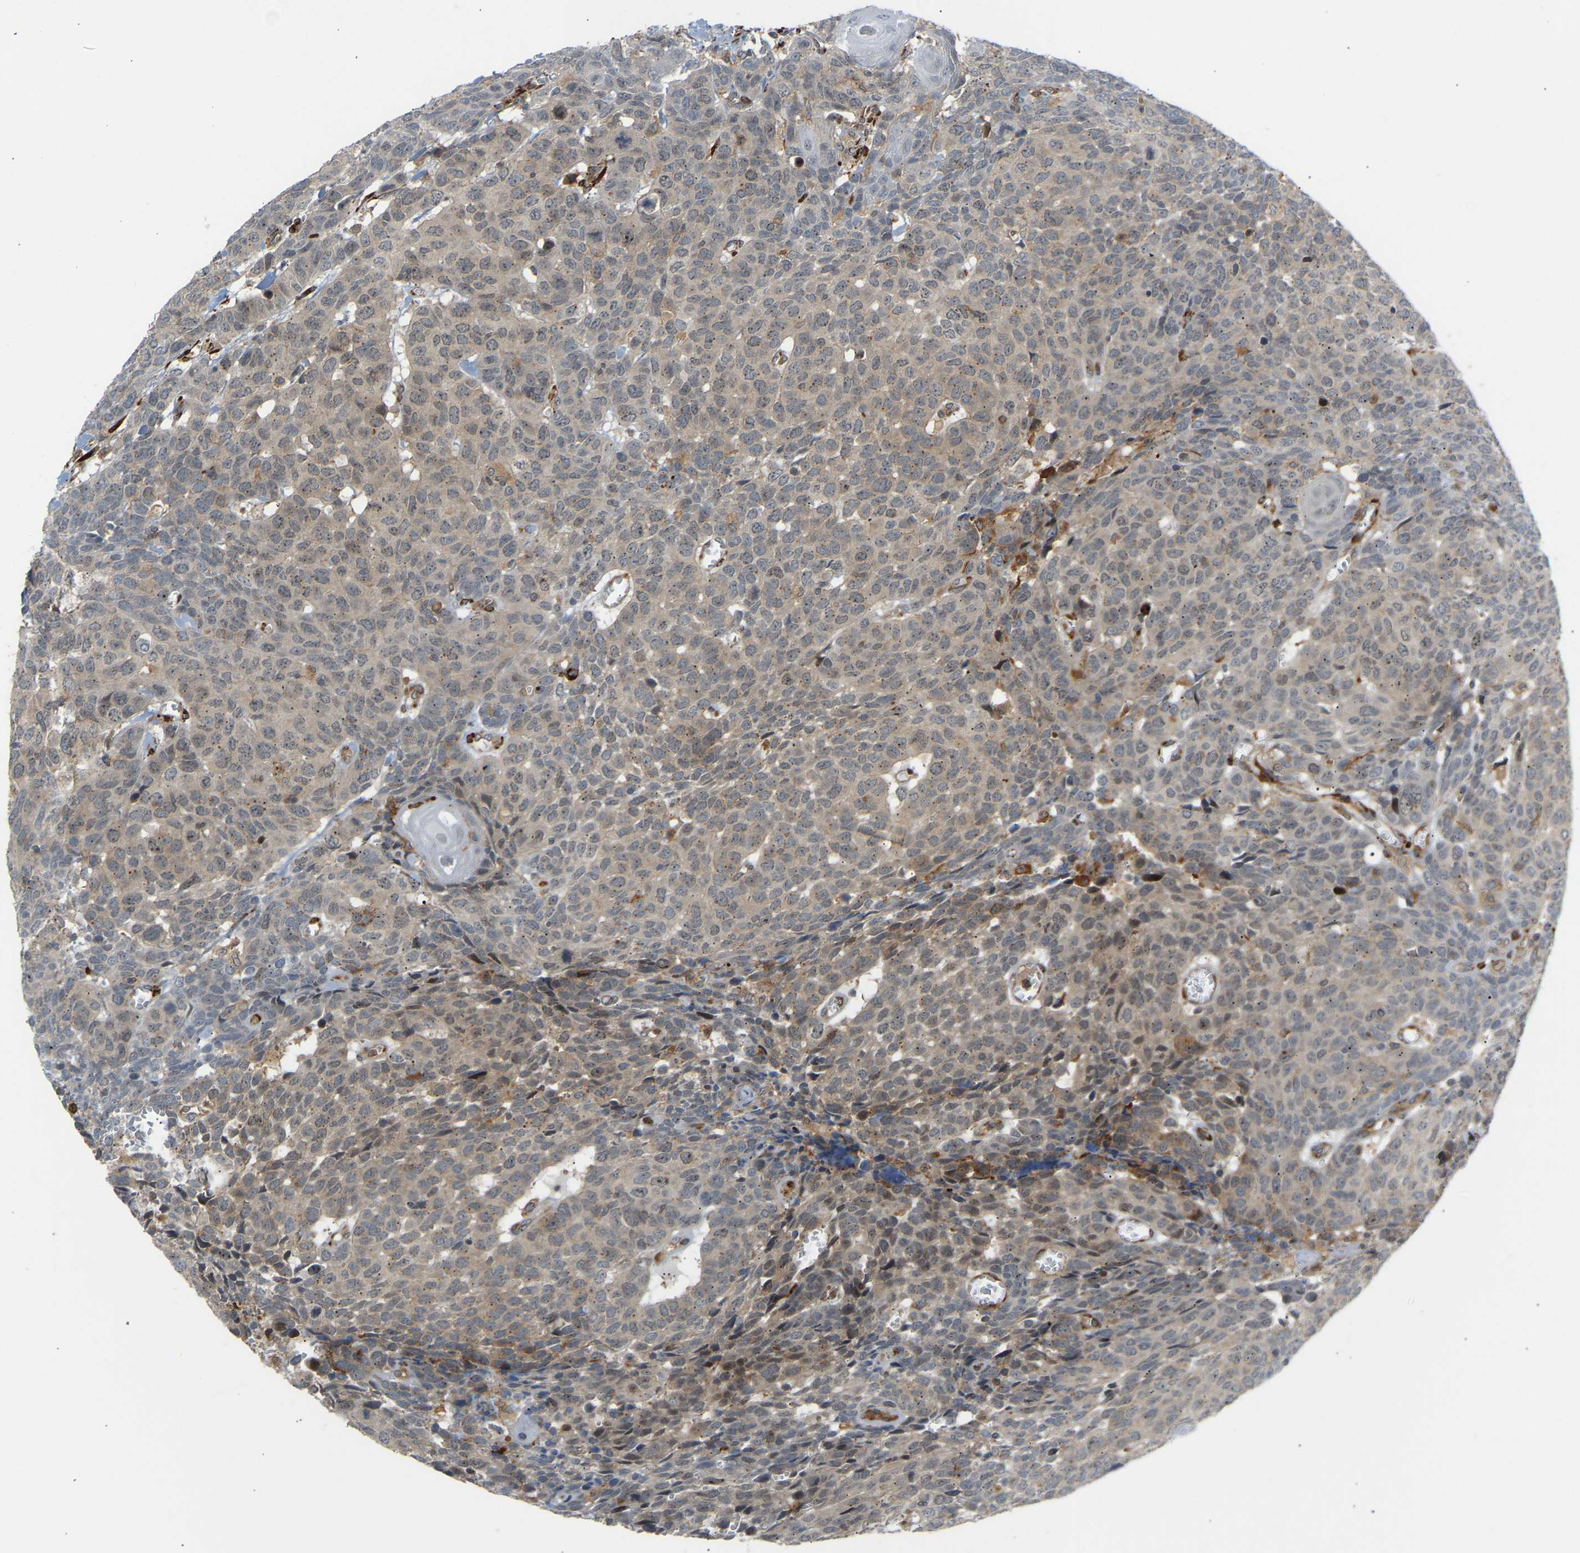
{"staining": {"intensity": "weak", "quantity": "<25%", "location": "cytoplasmic/membranous"}, "tissue": "head and neck cancer", "cell_type": "Tumor cells", "image_type": "cancer", "snomed": [{"axis": "morphology", "description": "Squamous cell carcinoma, NOS"}, {"axis": "topography", "description": "Head-Neck"}], "caption": "Tumor cells are negative for brown protein staining in squamous cell carcinoma (head and neck).", "gene": "PLCG2", "patient": {"sex": "male", "age": 66}}